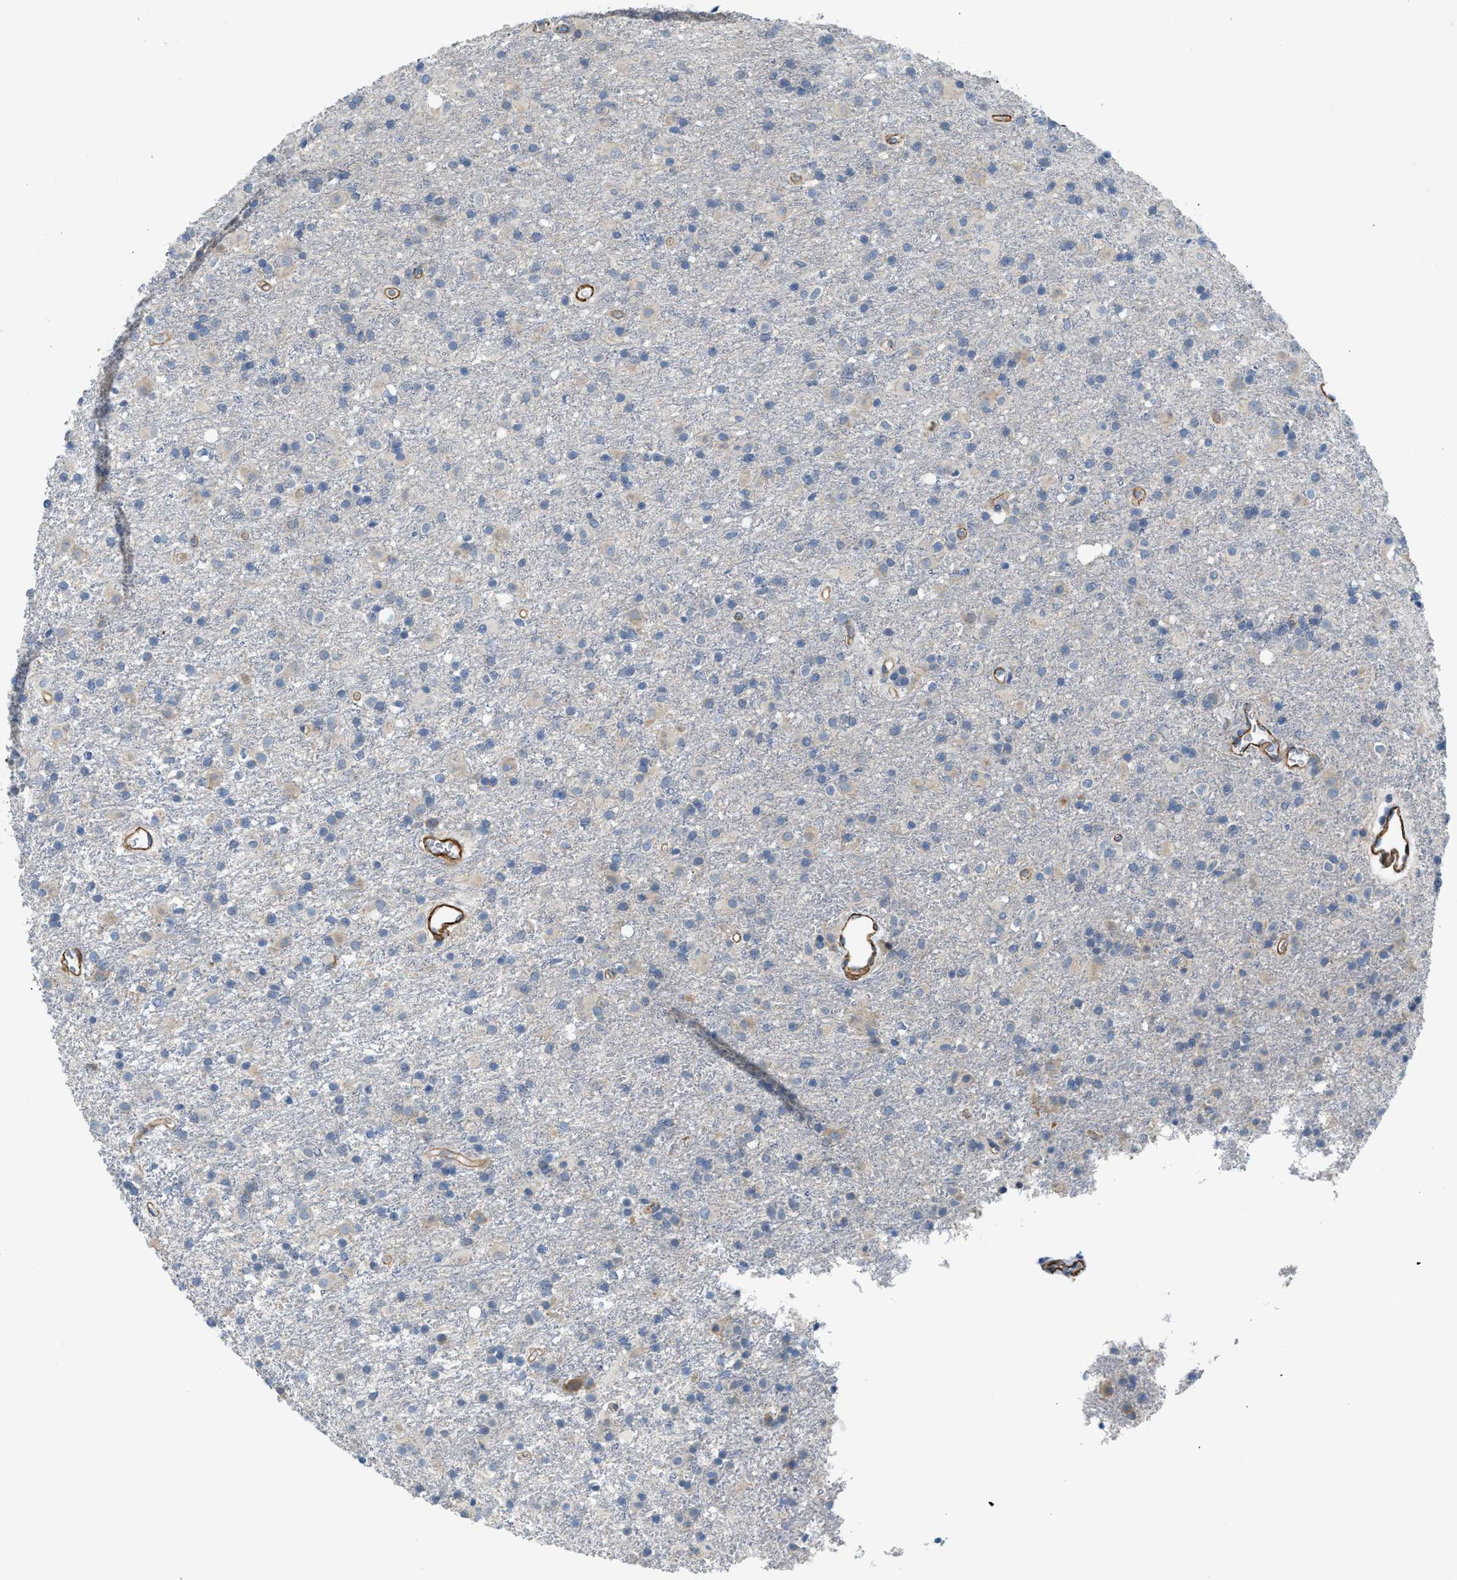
{"staining": {"intensity": "weak", "quantity": "<25%", "location": "cytoplasmic/membranous"}, "tissue": "glioma", "cell_type": "Tumor cells", "image_type": "cancer", "snomed": [{"axis": "morphology", "description": "Glioma, malignant, Low grade"}, {"axis": "topography", "description": "Brain"}], "caption": "Immunohistochemical staining of human glioma shows no significant staining in tumor cells.", "gene": "BMPR1A", "patient": {"sex": "male", "age": 65}}